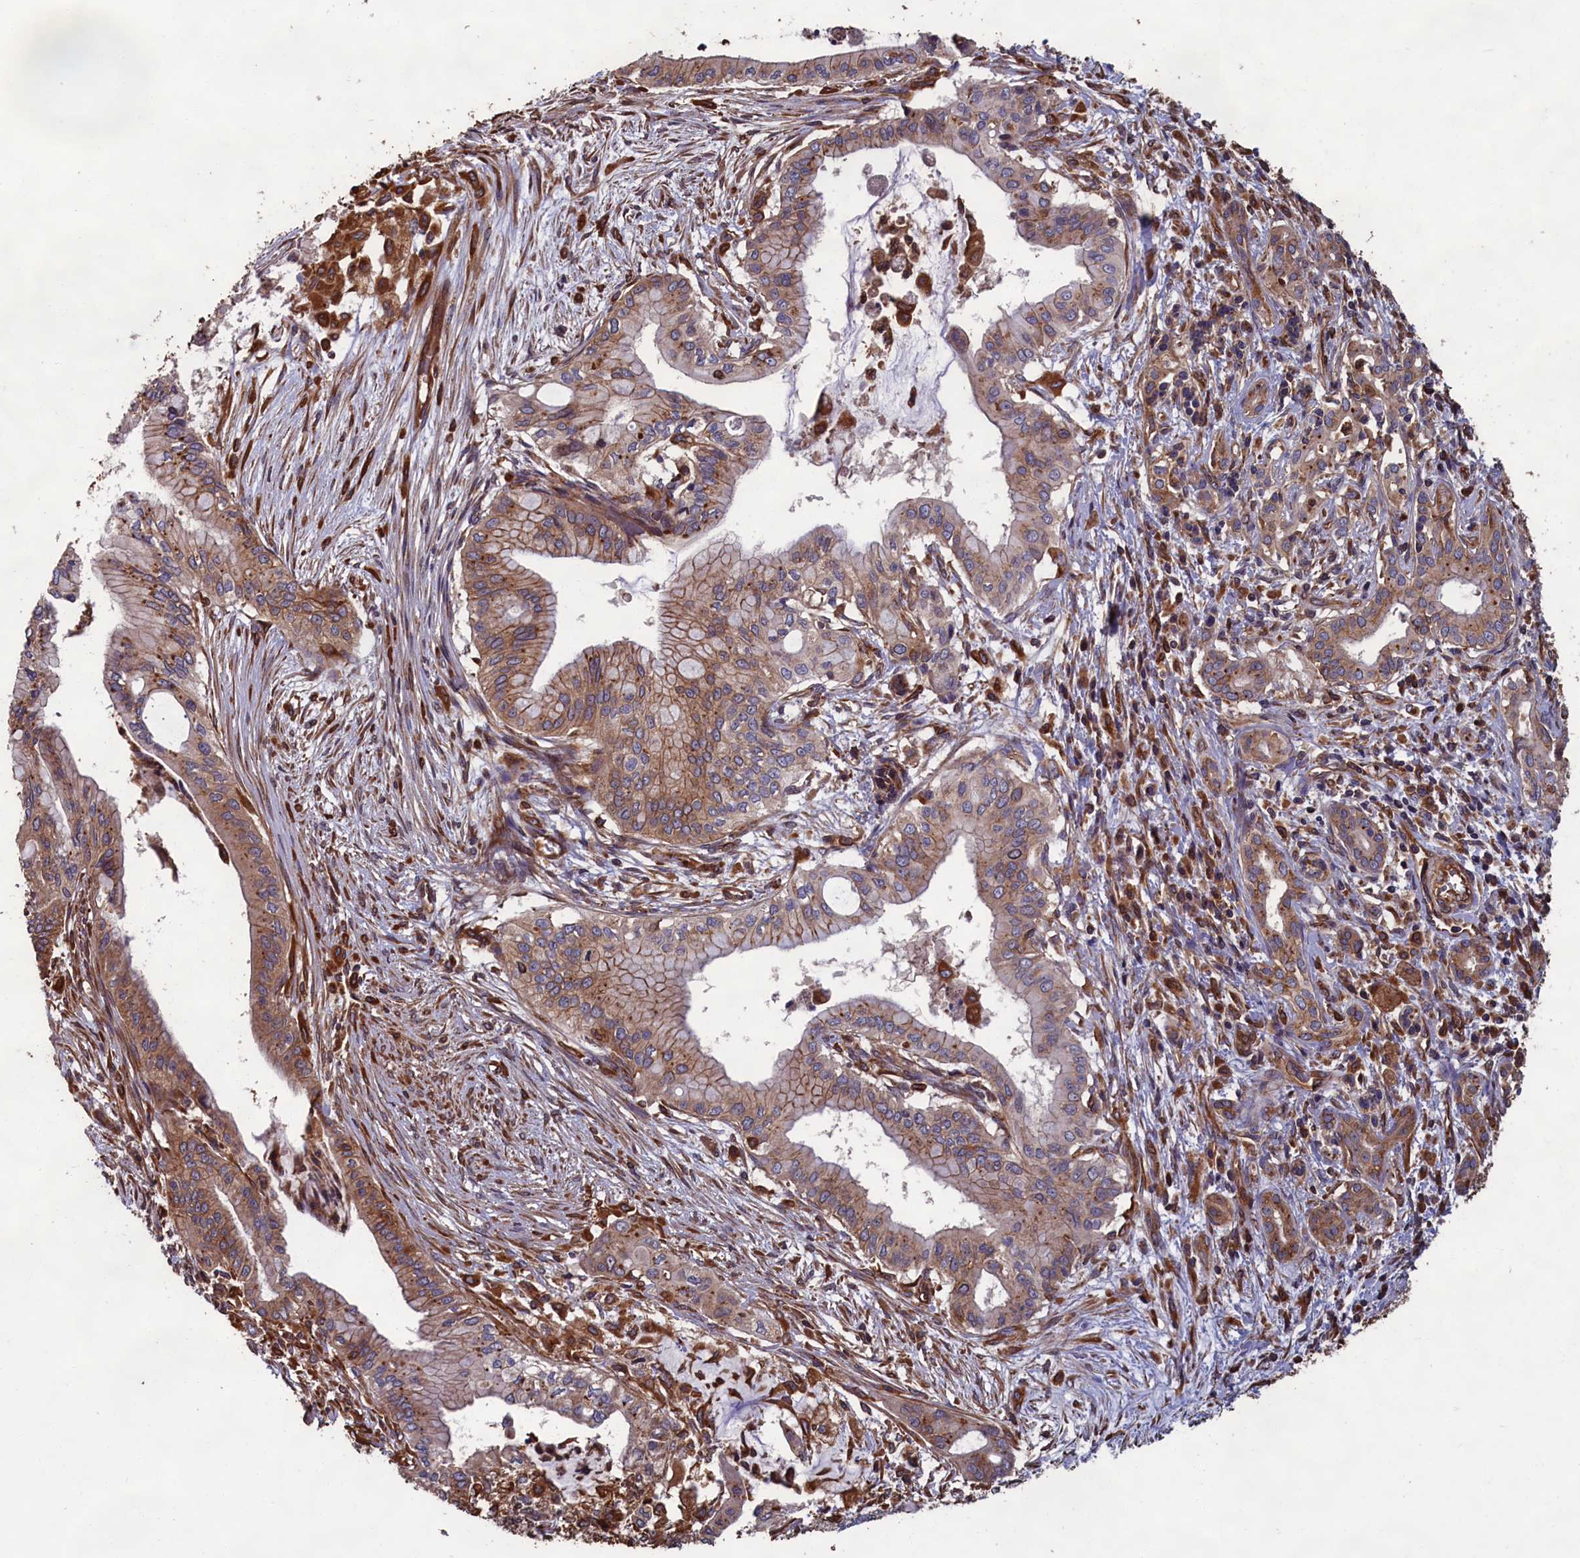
{"staining": {"intensity": "moderate", "quantity": ">75%", "location": "cytoplasmic/membranous"}, "tissue": "pancreatic cancer", "cell_type": "Tumor cells", "image_type": "cancer", "snomed": [{"axis": "morphology", "description": "Adenocarcinoma, NOS"}, {"axis": "topography", "description": "Pancreas"}], "caption": "Protein staining of adenocarcinoma (pancreatic) tissue demonstrates moderate cytoplasmic/membranous staining in approximately >75% of tumor cells.", "gene": "CCDC124", "patient": {"sex": "male", "age": 46}}